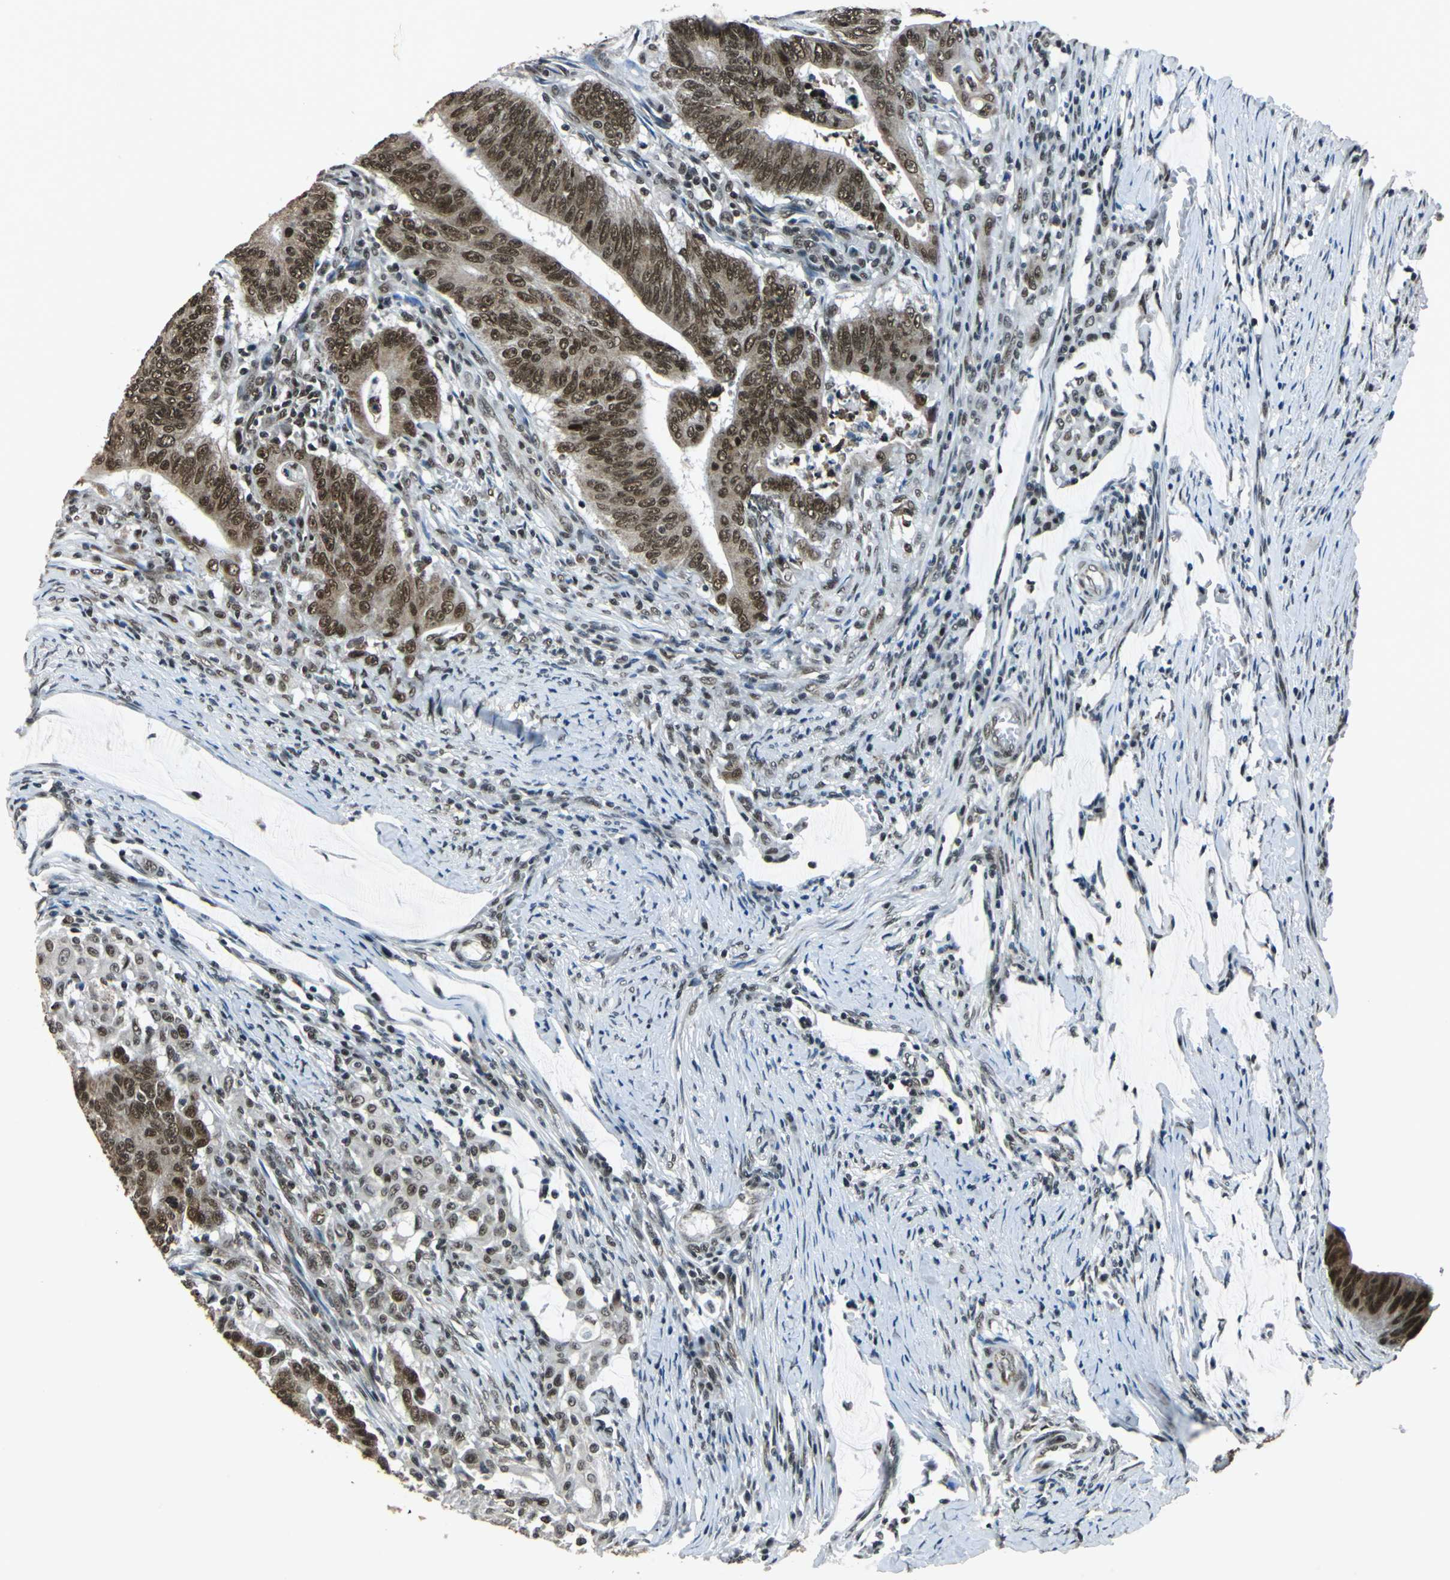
{"staining": {"intensity": "strong", "quantity": ">75%", "location": "cytoplasmic/membranous,nuclear"}, "tissue": "colorectal cancer", "cell_type": "Tumor cells", "image_type": "cancer", "snomed": [{"axis": "morphology", "description": "Adenocarcinoma, NOS"}, {"axis": "topography", "description": "Colon"}], "caption": "Immunohistochemical staining of human colorectal cancer demonstrates strong cytoplasmic/membranous and nuclear protein positivity in approximately >75% of tumor cells. The staining is performed using DAB (3,3'-diaminobenzidine) brown chromogen to label protein expression. The nuclei are counter-stained blue using hematoxylin.", "gene": "BCLAF1", "patient": {"sex": "male", "age": 45}}